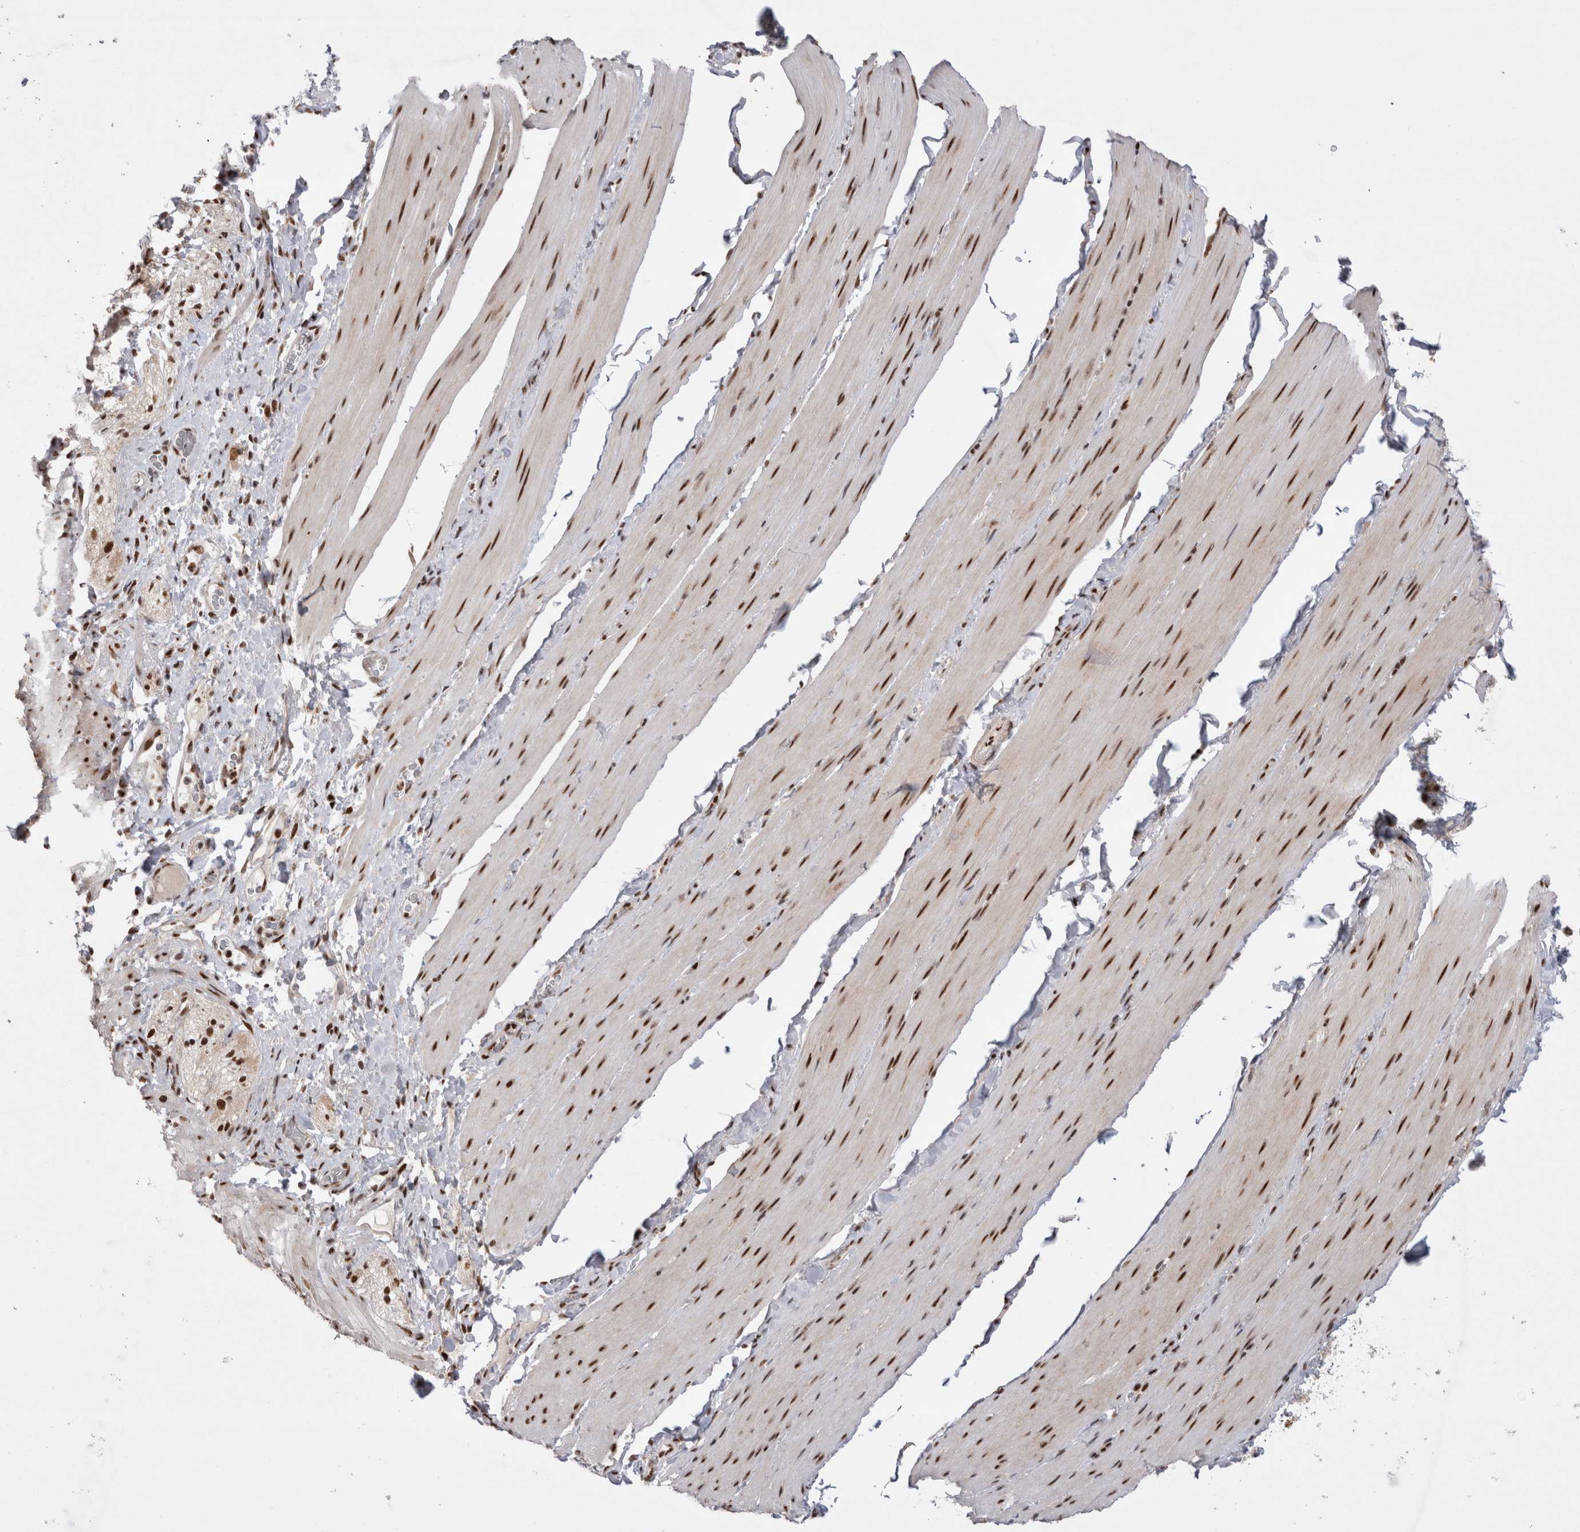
{"staining": {"intensity": "strong", "quantity": ">75%", "location": "nuclear"}, "tissue": "smooth muscle", "cell_type": "Smooth muscle cells", "image_type": "normal", "snomed": [{"axis": "morphology", "description": "Normal tissue, NOS"}, {"axis": "topography", "description": "Smooth muscle"}, {"axis": "topography", "description": "Small intestine"}], "caption": "Protein staining of benign smooth muscle displays strong nuclear positivity in about >75% of smooth muscle cells.", "gene": "EYA2", "patient": {"sex": "female", "age": 84}}